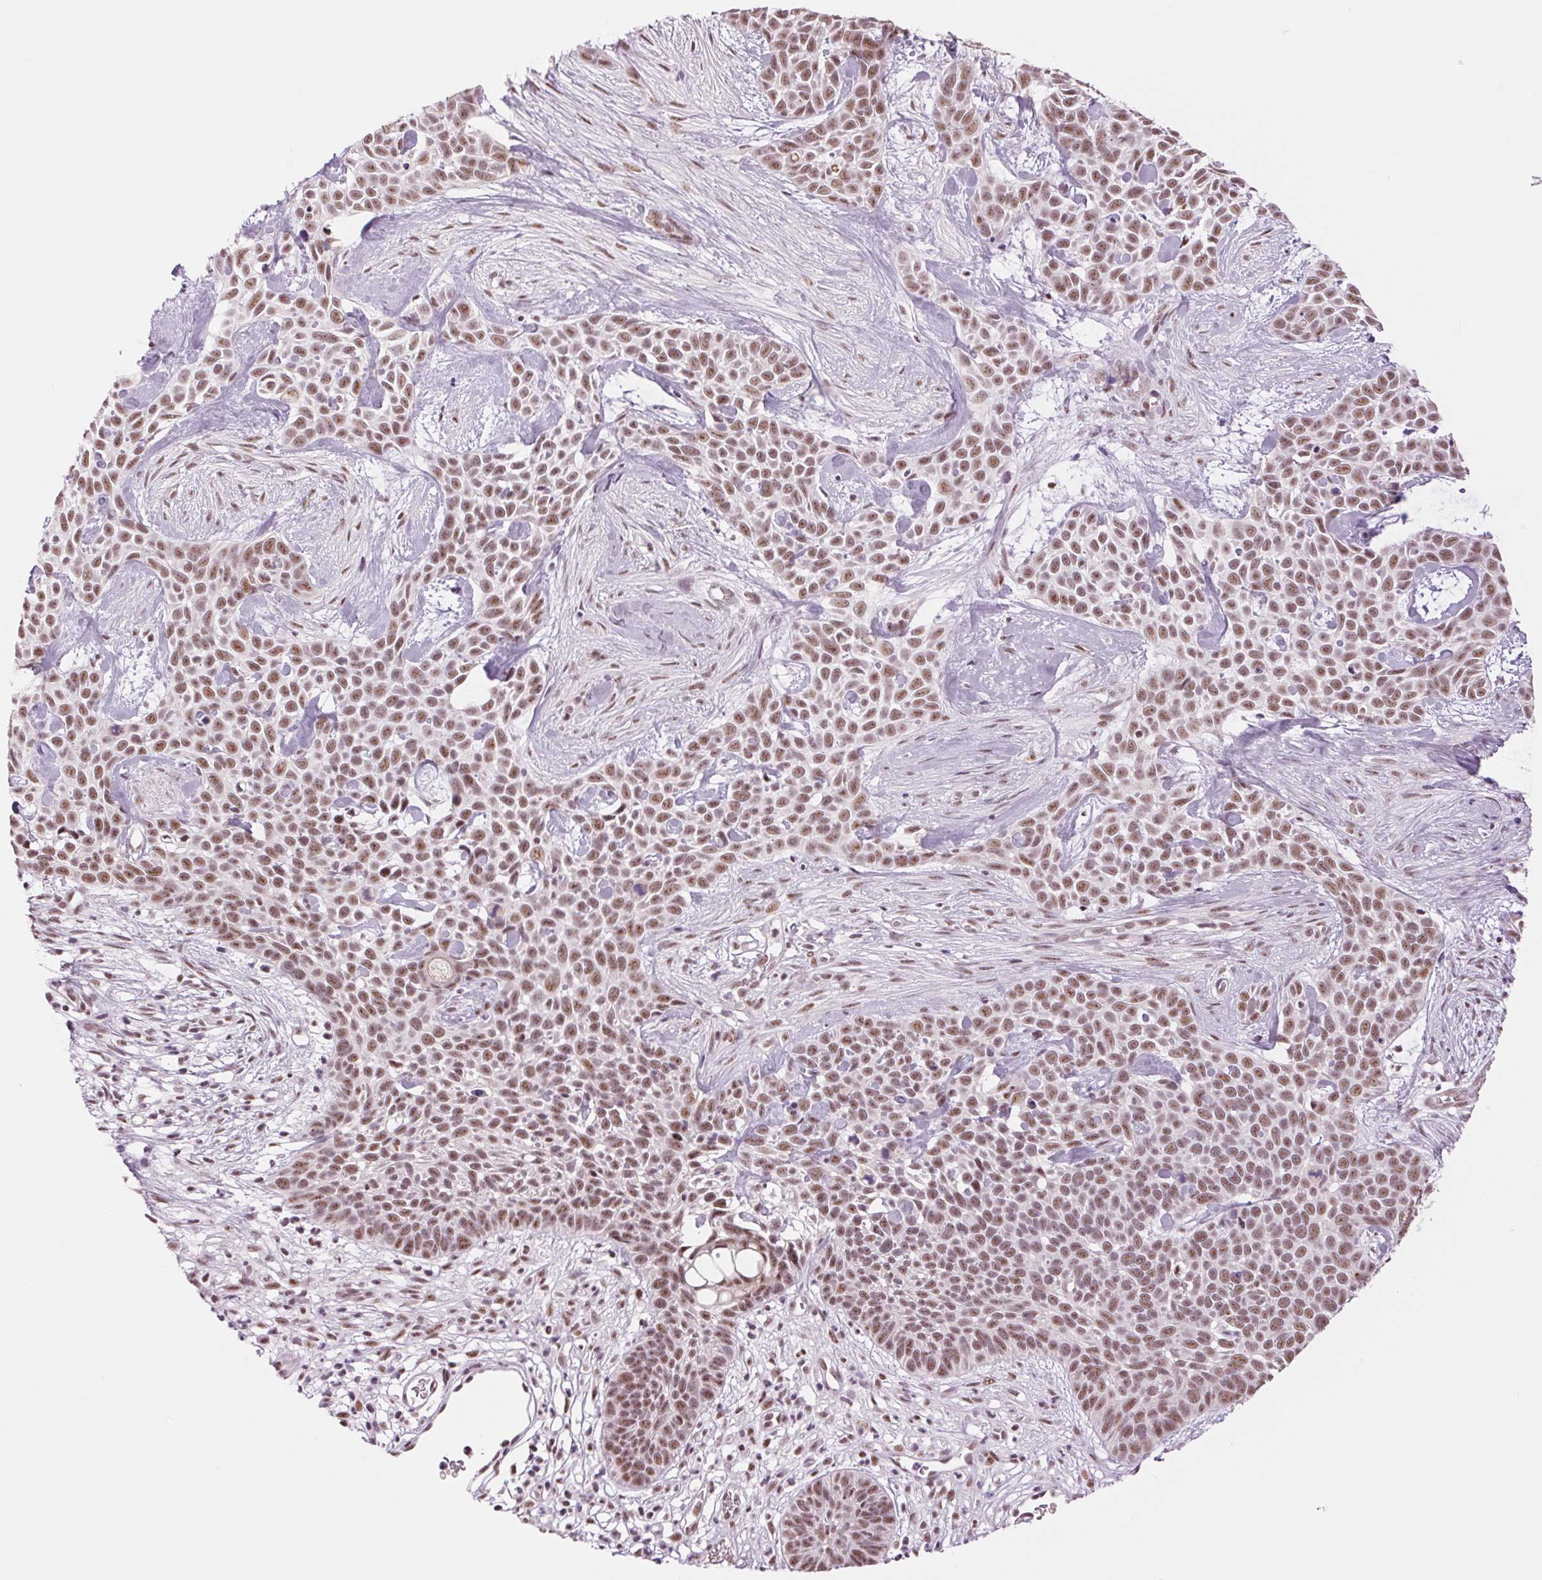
{"staining": {"intensity": "moderate", "quantity": ">75%", "location": "nuclear"}, "tissue": "skin cancer", "cell_type": "Tumor cells", "image_type": "cancer", "snomed": [{"axis": "morphology", "description": "Basal cell carcinoma"}, {"axis": "topography", "description": "Skin"}], "caption": "A high-resolution histopathology image shows IHC staining of skin basal cell carcinoma, which displays moderate nuclear staining in about >75% of tumor cells. The staining was performed using DAB, with brown indicating positive protein expression. Nuclei are stained blue with hematoxylin.", "gene": "ZC3H14", "patient": {"sex": "male", "age": 69}}